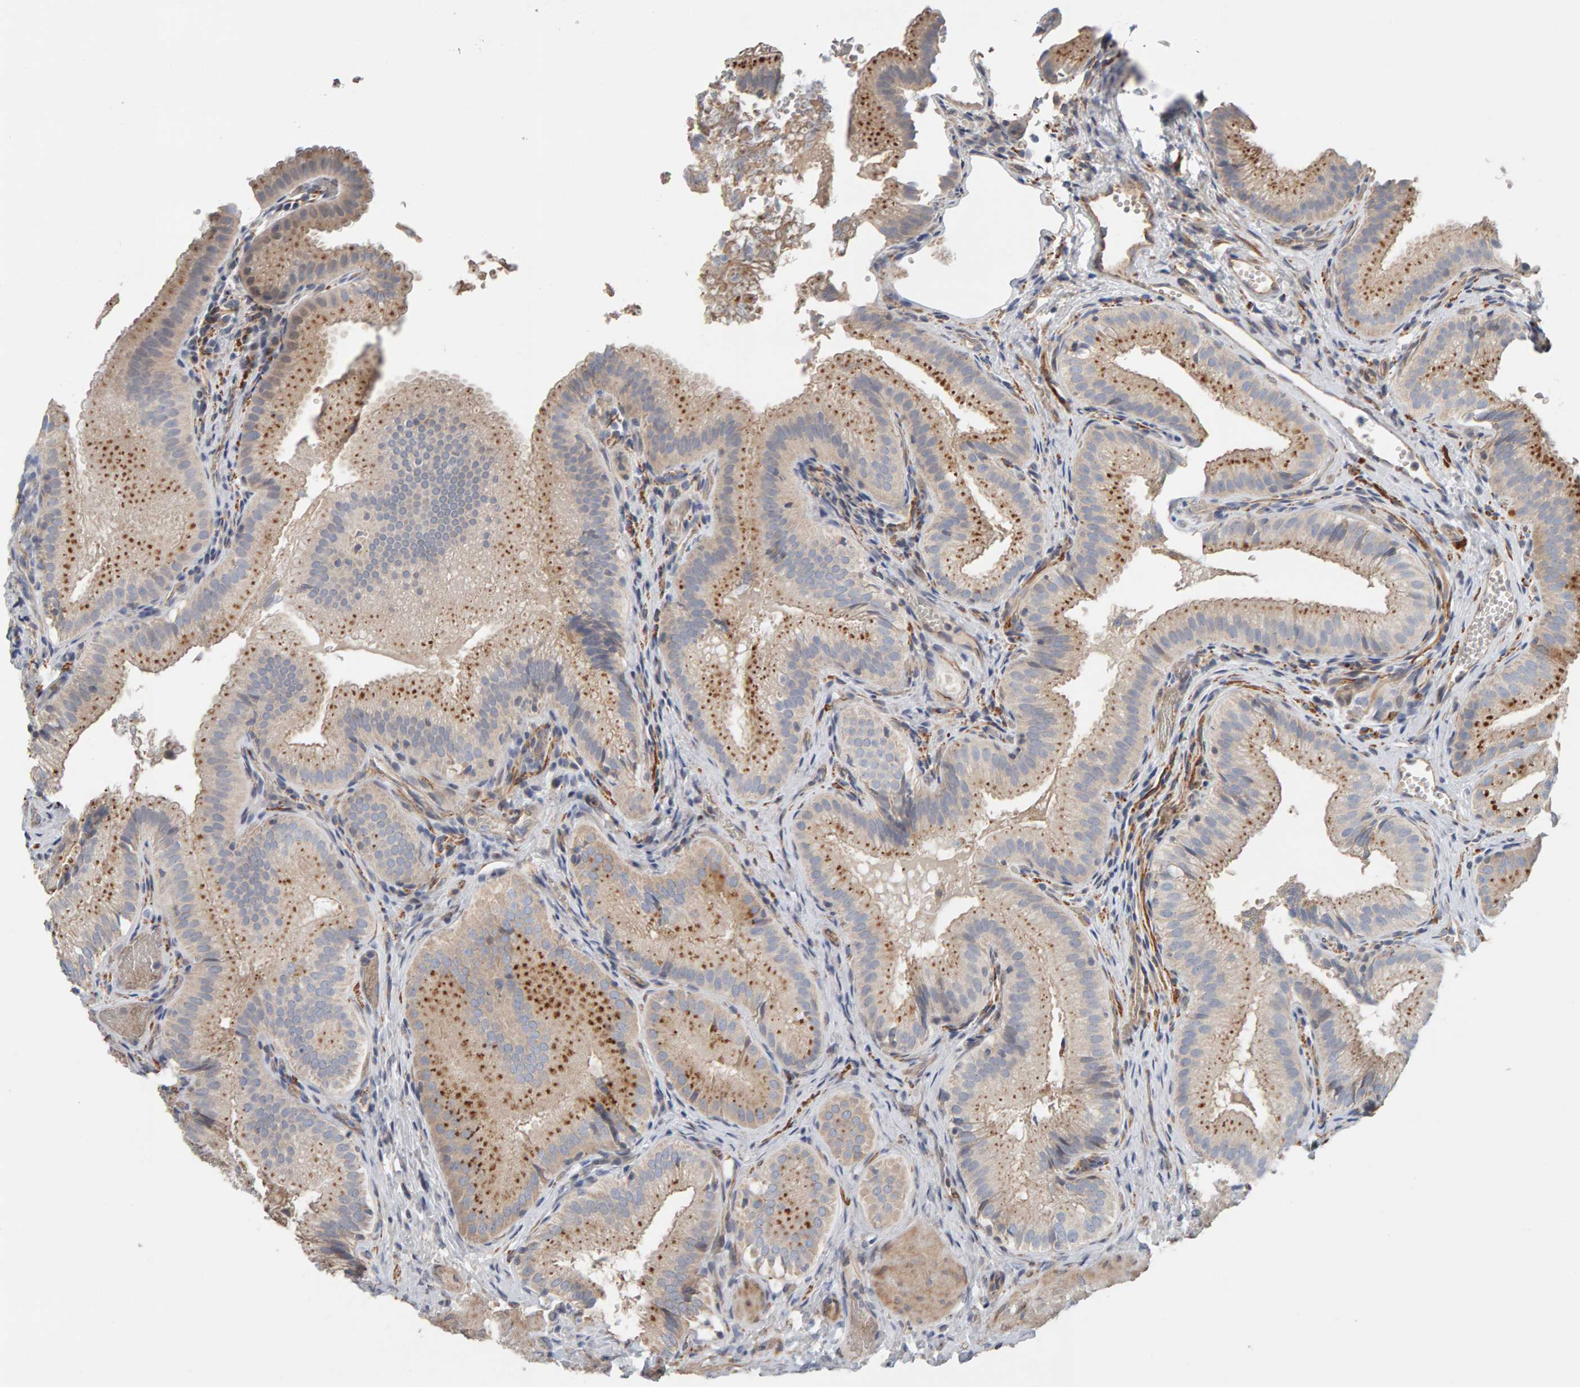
{"staining": {"intensity": "moderate", "quantity": ">75%", "location": "cytoplasmic/membranous"}, "tissue": "gallbladder", "cell_type": "Glandular cells", "image_type": "normal", "snomed": [{"axis": "morphology", "description": "Normal tissue, NOS"}, {"axis": "topography", "description": "Gallbladder"}], "caption": "Immunohistochemical staining of unremarkable human gallbladder displays >75% levels of moderate cytoplasmic/membranous protein staining in about >75% of glandular cells.", "gene": "IPPK", "patient": {"sex": "female", "age": 30}}